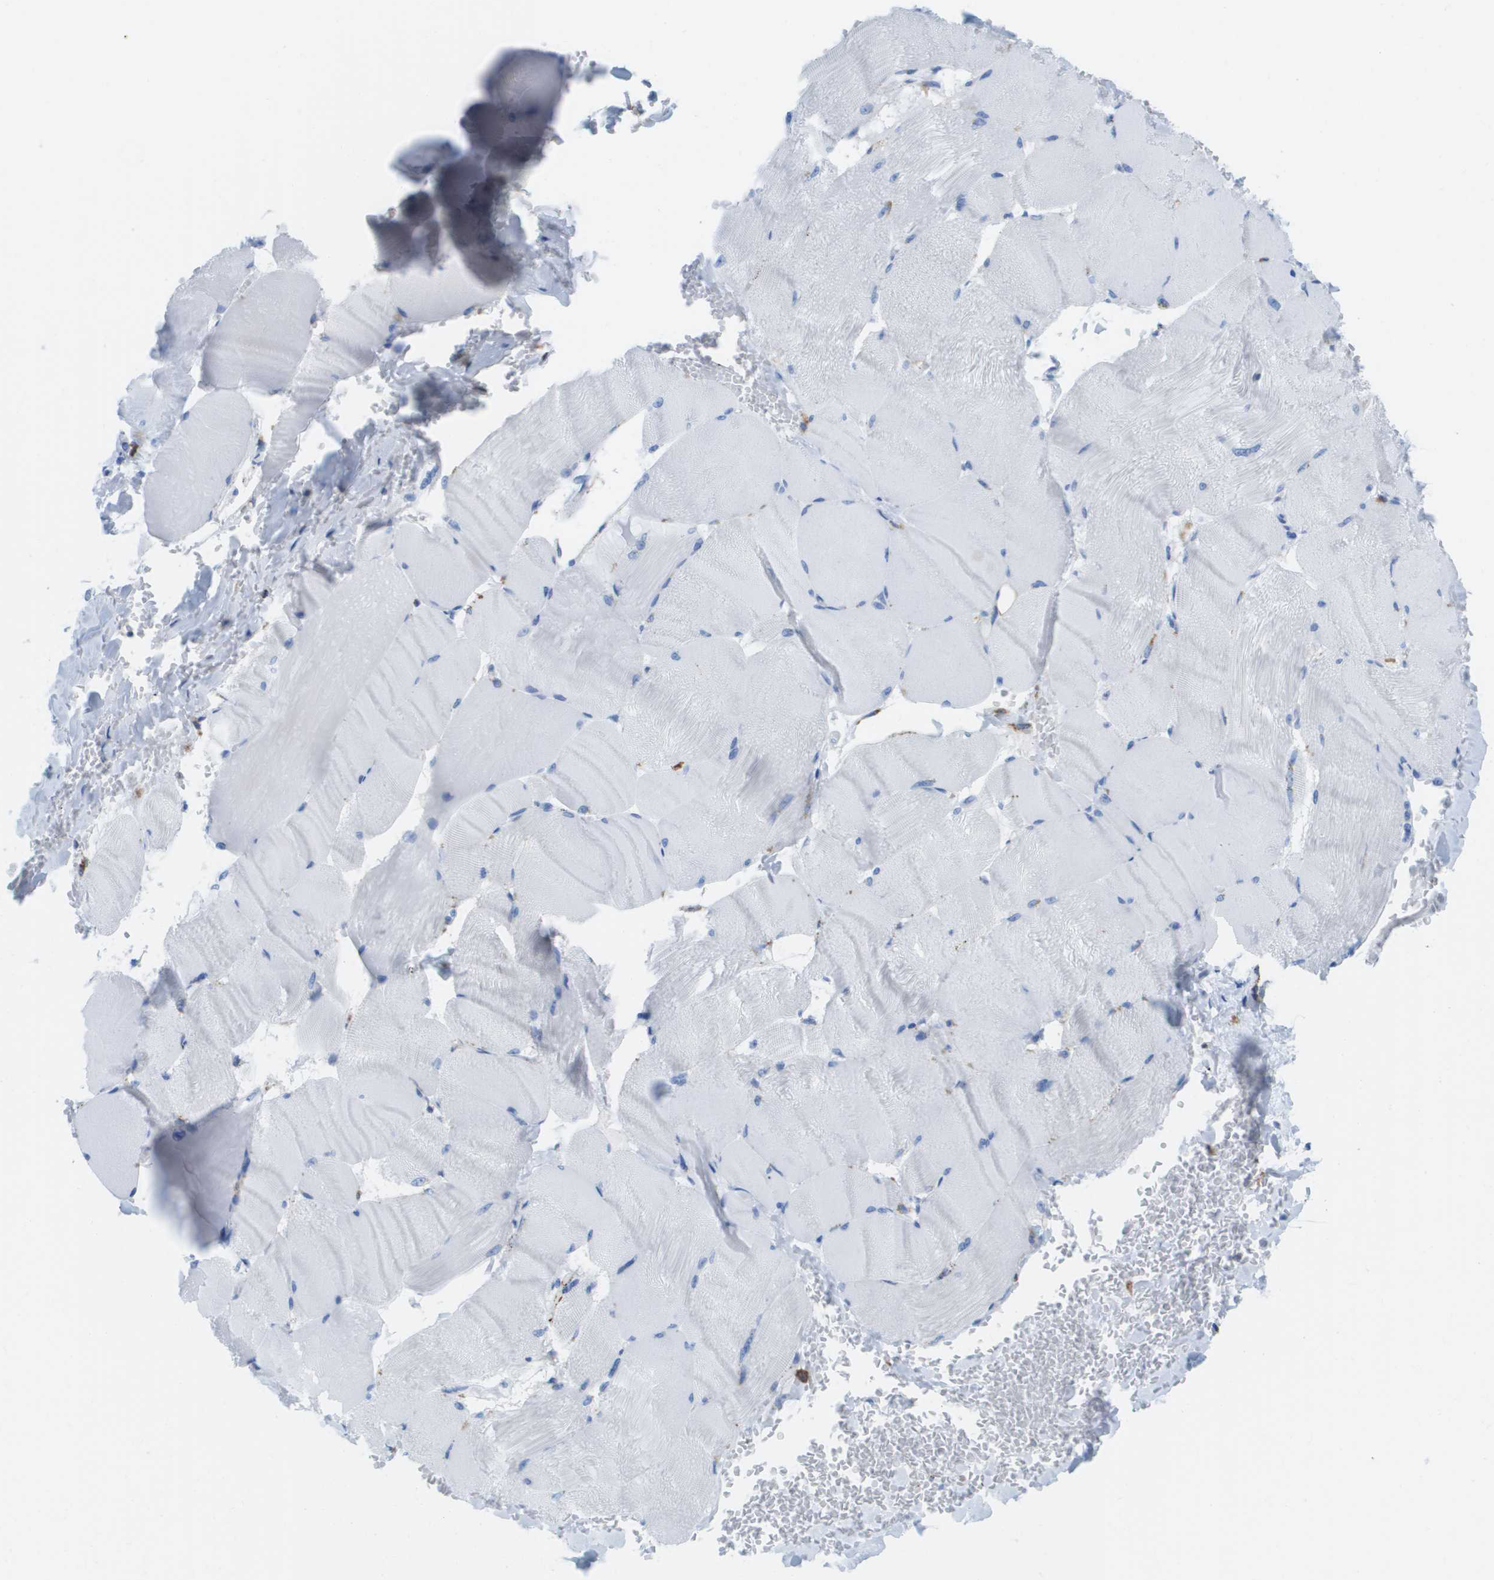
{"staining": {"intensity": "negative", "quantity": "none", "location": "none"}, "tissue": "skeletal muscle", "cell_type": "Myocytes", "image_type": "normal", "snomed": [{"axis": "morphology", "description": "Normal tissue, NOS"}, {"axis": "topography", "description": "Skin"}, {"axis": "topography", "description": "Skeletal muscle"}], "caption": "An immunohistochemistry photomicrograph of normal skeletal muscle is shown. There is no staining in myocytes of skeletal muscle.", "gene": "PRCP", "patient": {"sex": "male", "age": 83}}